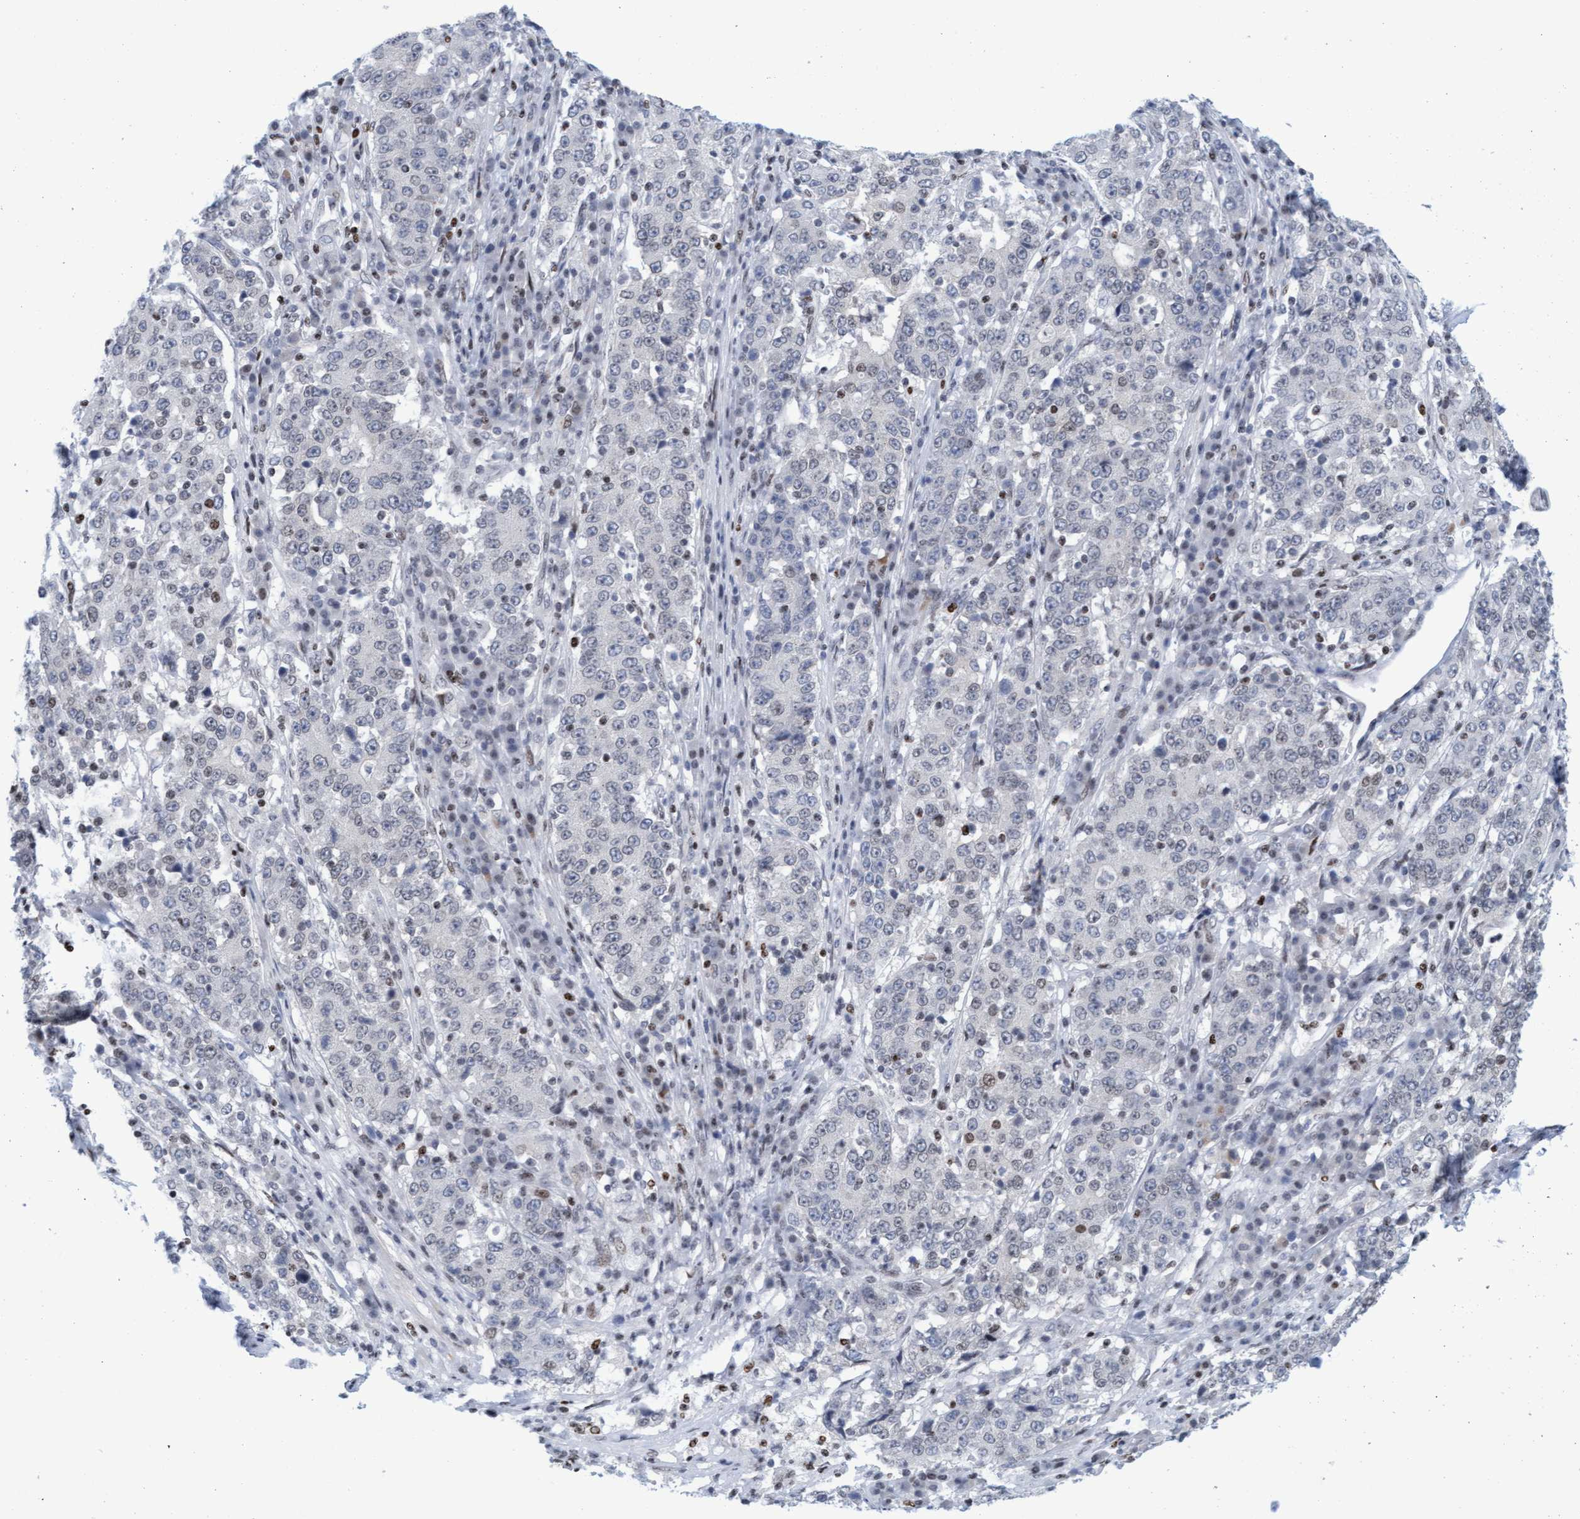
{"staining": {"intensity": "negative", "quantity": "none", "location": "none"}, "tissue": "stomach cancer", "cell_type": "Tumor cells", "image_type": "cancer", "snomed": [{"axis": "morphology", "description": "Adenocarcinoma, NOS"}, {"axis": "topography", "description": "Stomach"}], "caption": "DAB immunohistochemical staining of human adenocarcinoma (stomach) demonstrates no significant positivity in tumor cells.", "gene": "GLRX2", "patient": {"sex": "male", "age": 59}}